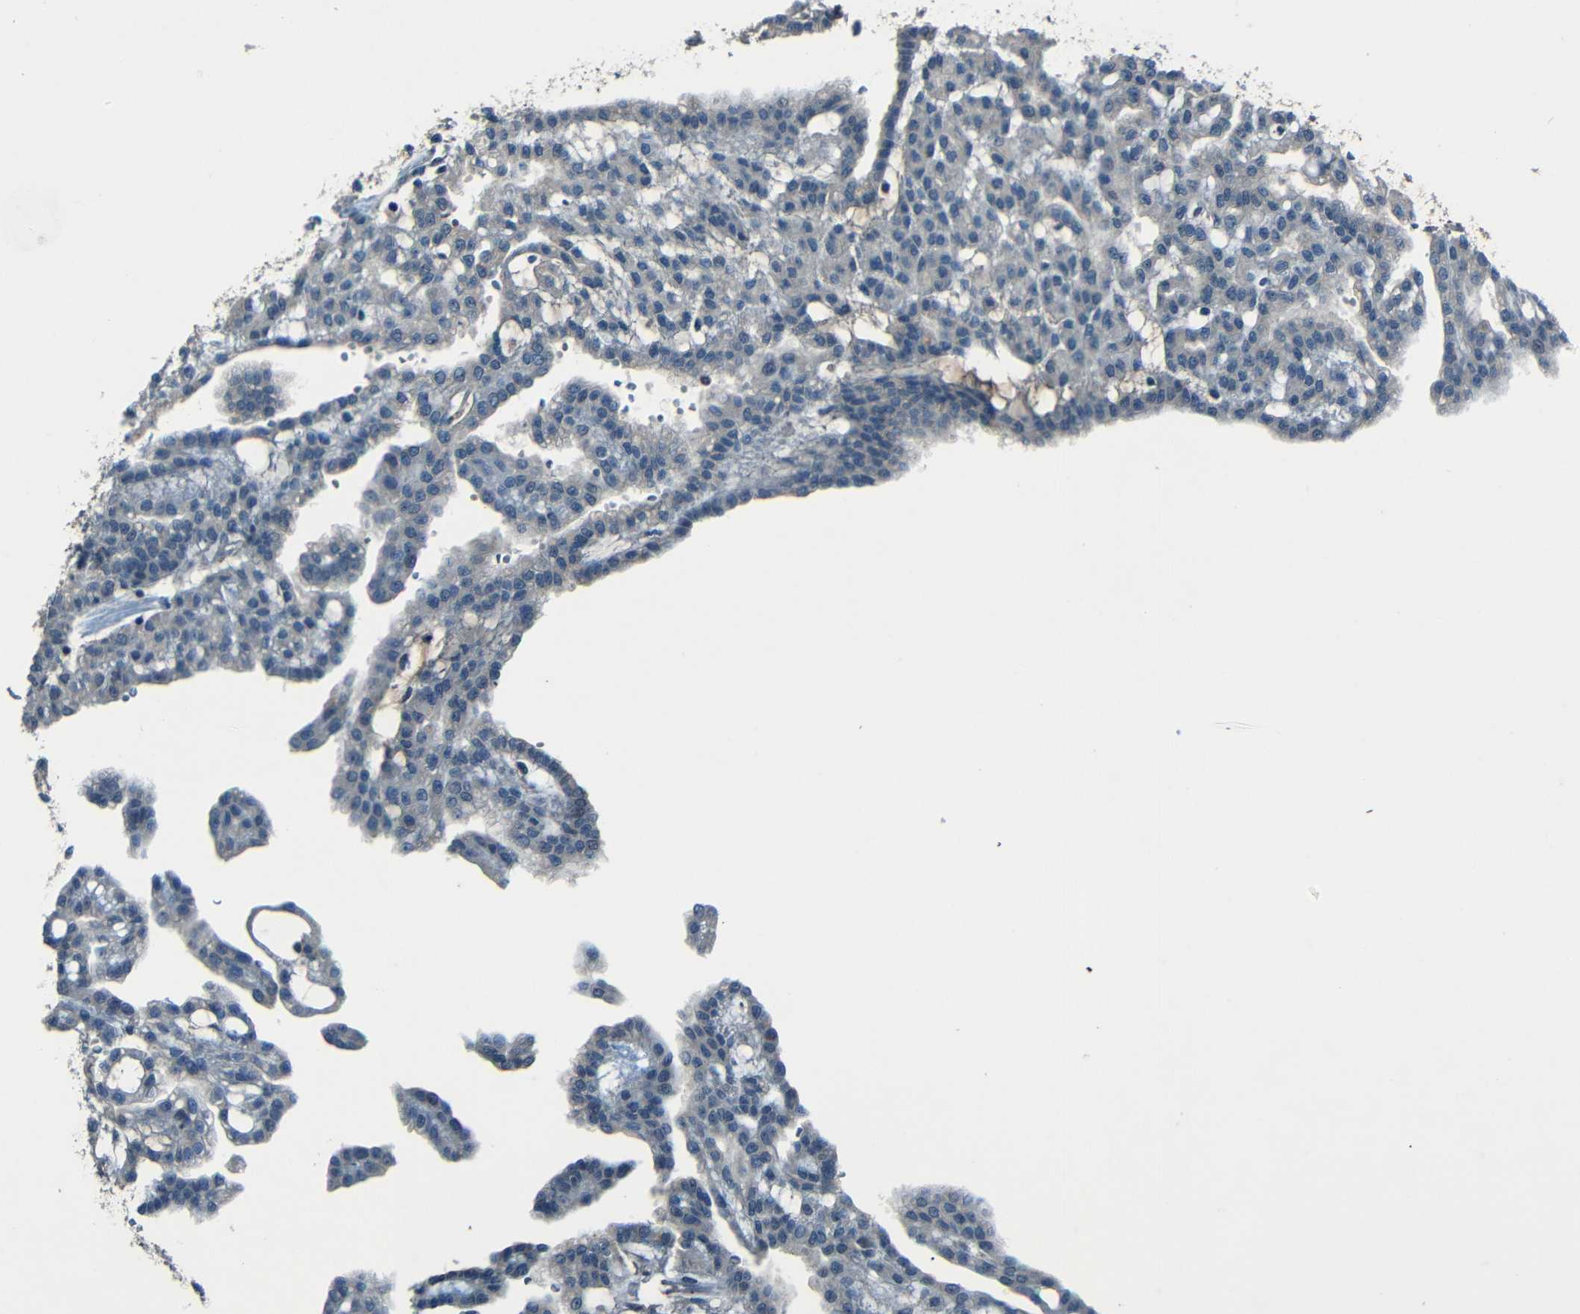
{"staining": {"intensity": "negative", "quantity": "none", "location": "none"}, "tissue": "renal cancer", "cell_type": "Tumor cells", "image_type": "cancer", "snomed": [{"axis": "morphology", "description": "Adenocarcinoma, NOS"}, {"axis": "topography", "description": "Kidney"}], "caption": "Adenocarcinoma (renal) stained for a protein using IHC demonstrates no staining tumor cells.", "gene": "SLA", "patient": {"sex": "male", "age": 63}}